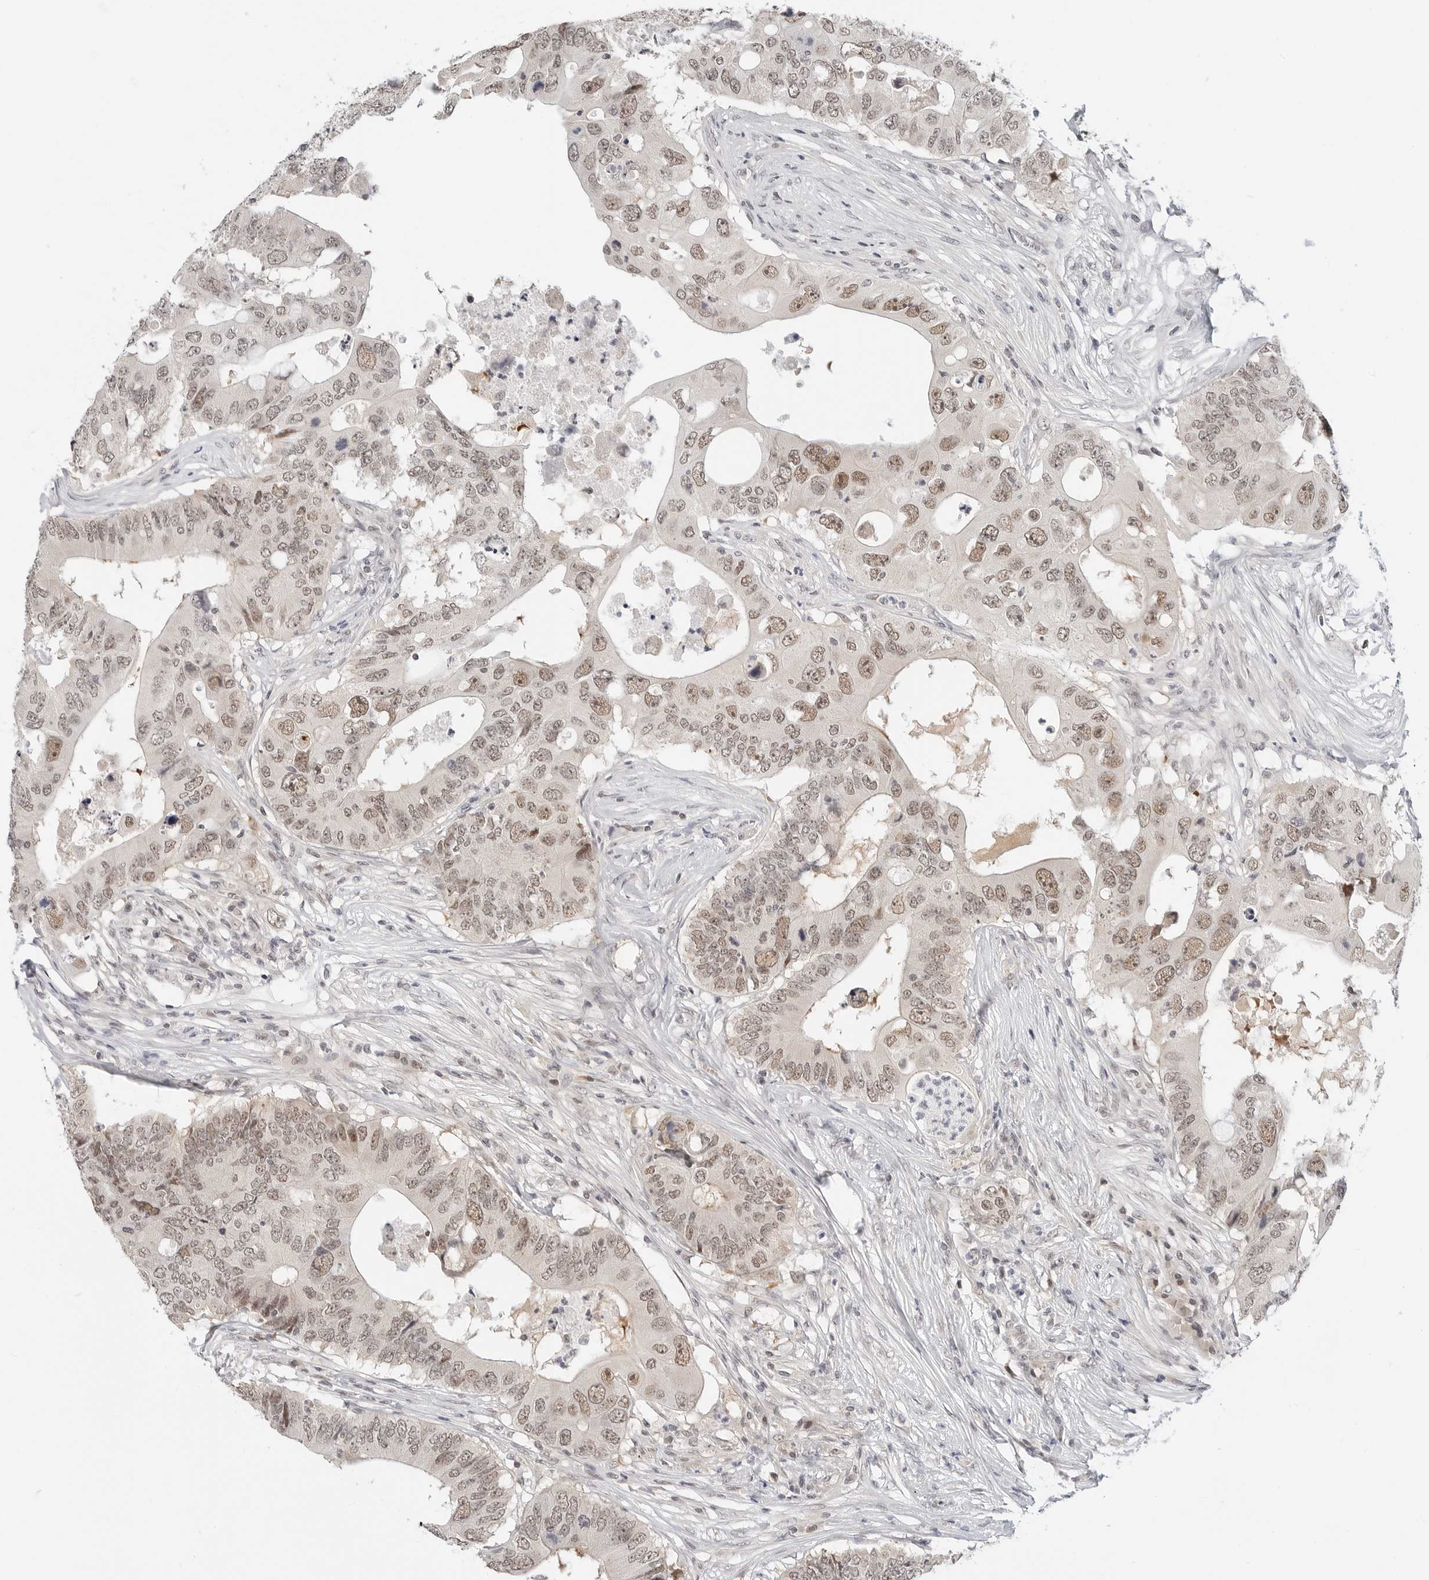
{"staining": {"intensity": "weak", "quantity": "25%-75%", "location": "nuclear"}, "tissue": "colorectal cancer", "cell_type": "Tumor cells", "image_type": "cancer", "snomed": [{"axis": "morphology", "description": "Adenocarcinoma, NOS"}, {"axis": "topography", "description": "Colon"}], "caption": "Protein staining exhibits weak nuclear positivity in about 25%-75% of tumor cells in colorectal adenocarcinoma. (Brightfield microscopy of DAB IHC at high magnification).", "gene": "TSEN2", "patient": {"sex": "male", "age": 71}}